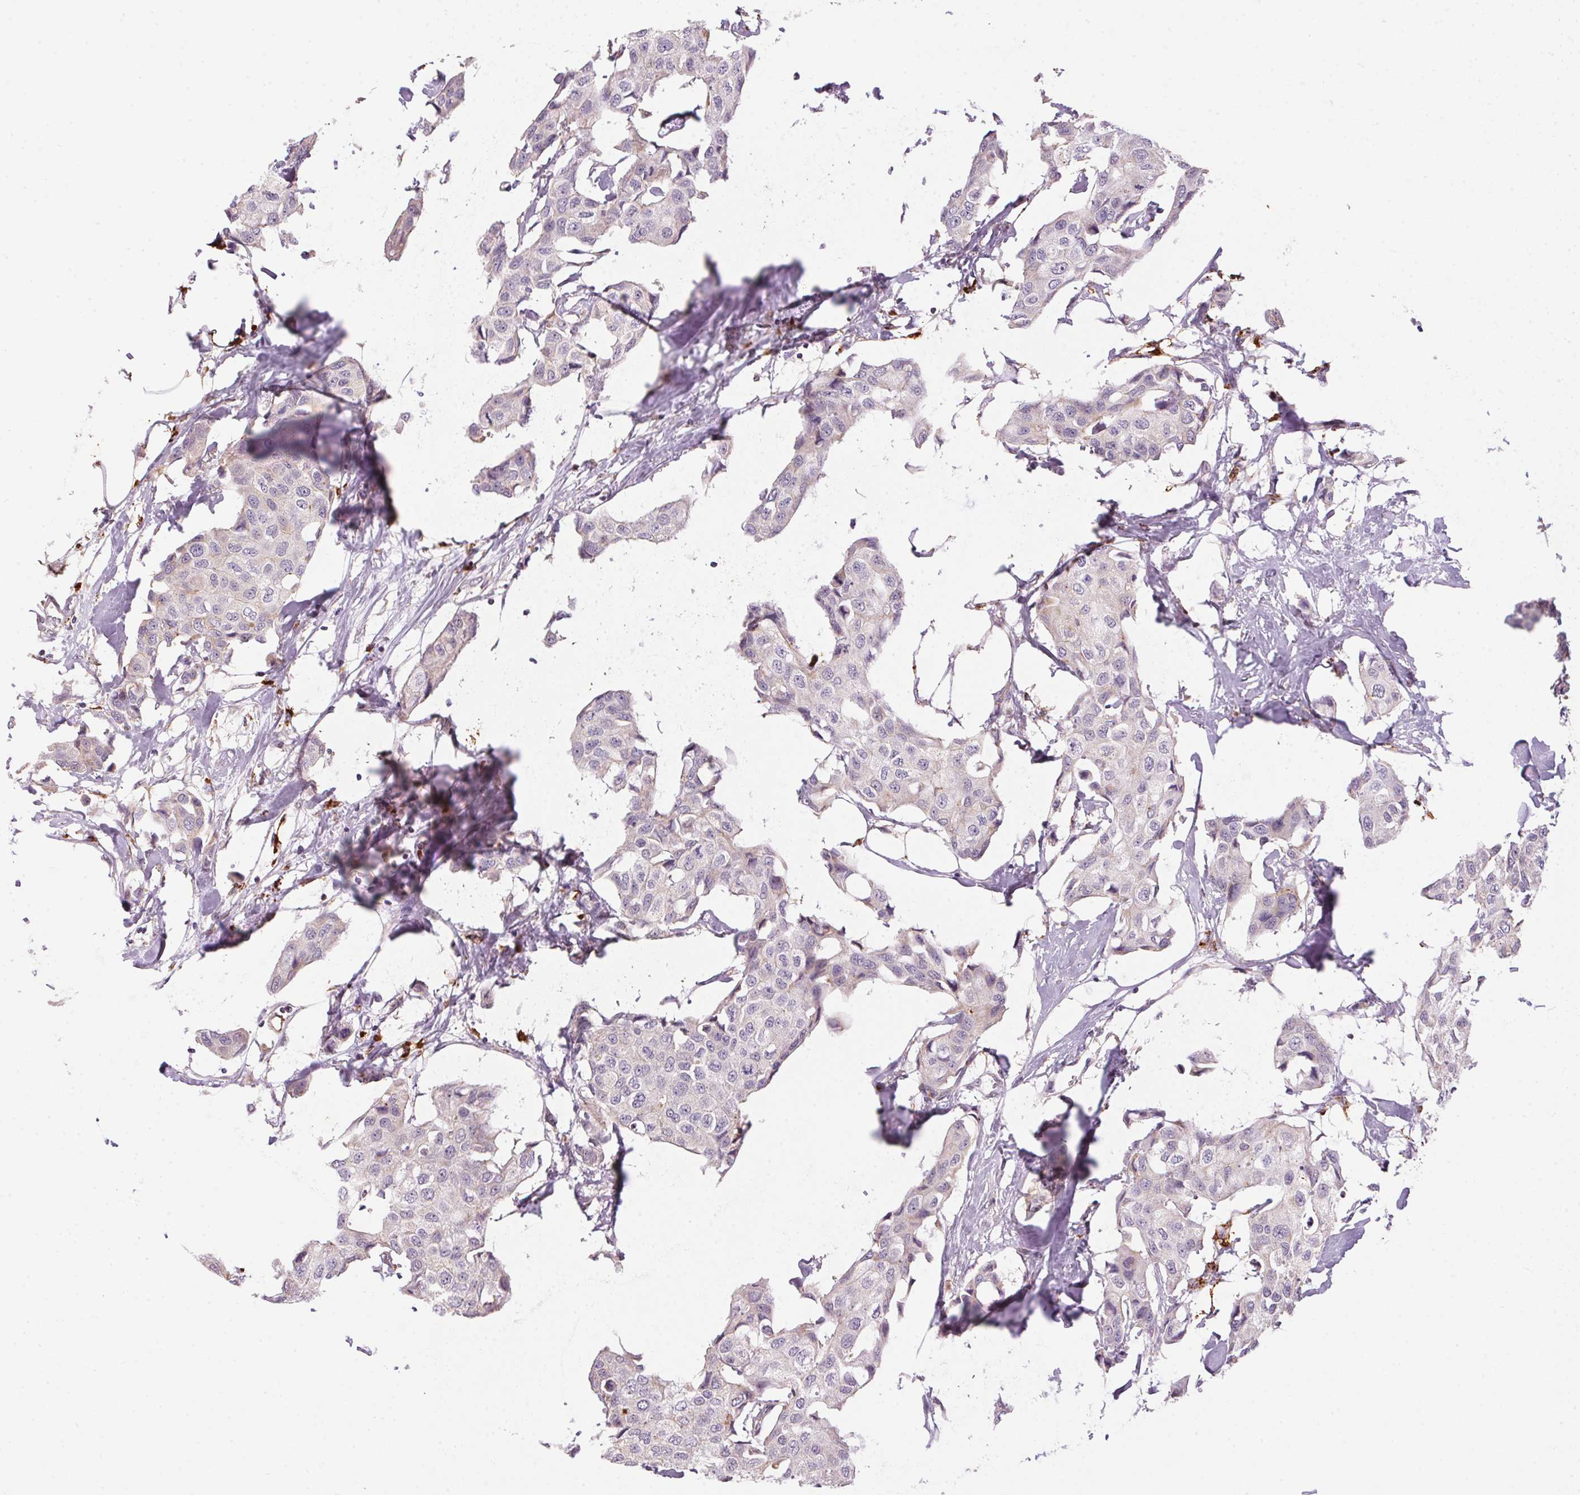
{"staining": {"intensity": "negative", "quantity": "none", "location": "none"}, "tissue": "breast cancer", "cell_type": "Tumor cells", "image_type": "cancer", "snomed": [{"axis": "morphology", "description": "Duct carcinoma"}, {"axis": "topography", "description": "Breast"}], "caption": "Tumor cells are negative for brown protein staining in infiltrating ductal carcinoma (breast). (Immunohistochemistry, brightfield microscopy, high magnification).", "gene": "ADH5", "patient": {"sex": "female", "age": 80}}